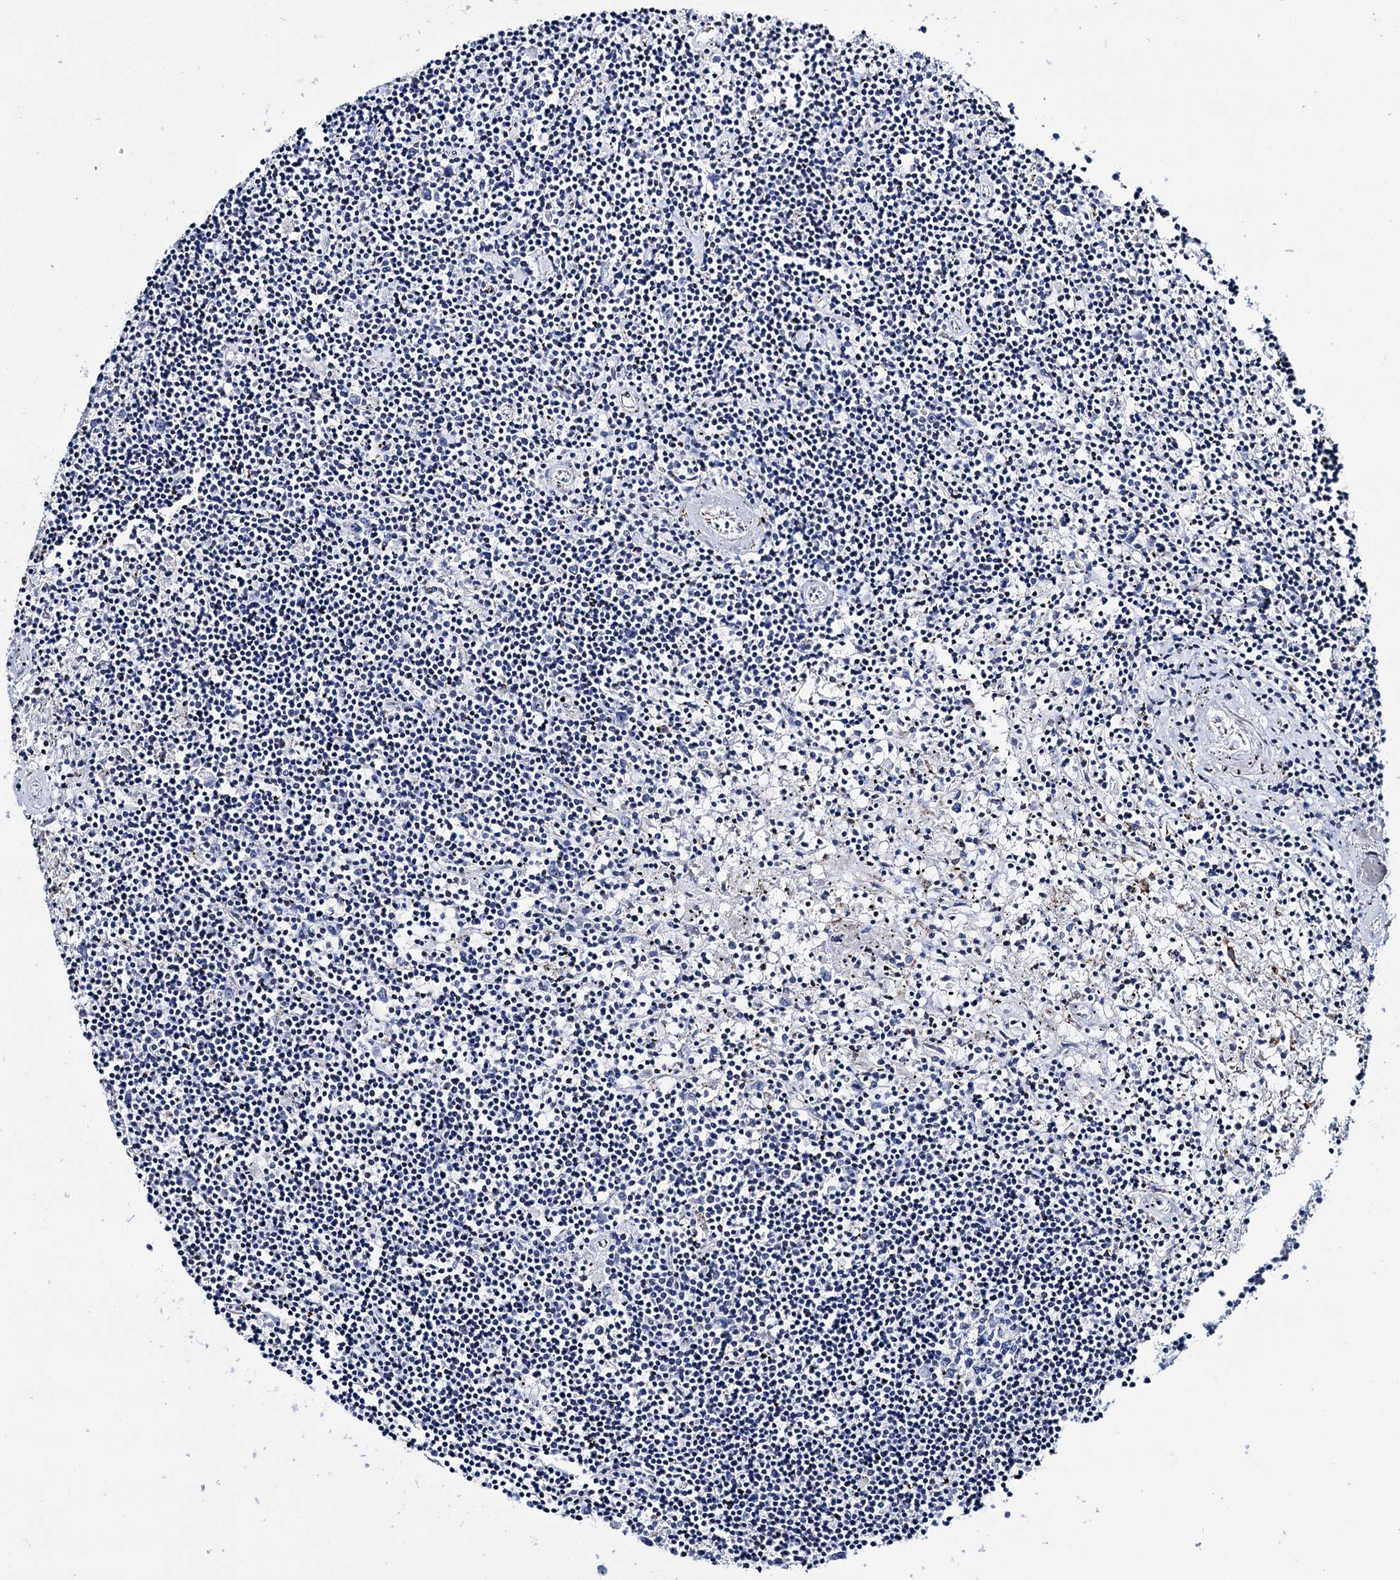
{"staining": {"intensity": "negative", "quantity": "none", "location": "none"}, "tissue": "lymphoma", "cell_type": "Tumor cells", "image_type": "cancer", "snomed": [{"axis": "morphology", "description": "Malignant lymphoma, non-Hodgkin's type, Low grade"}, {"axis": "topography", "description": "Spleen"}], "caption": "Immunohistochemistry (IHC) of human malignant lymphoma, non-Hodgkin's type (low-grade) displays no expression in tumor cells.", "gene": "UBASH3B", "patient": {"sex": "male", "age": 76}}